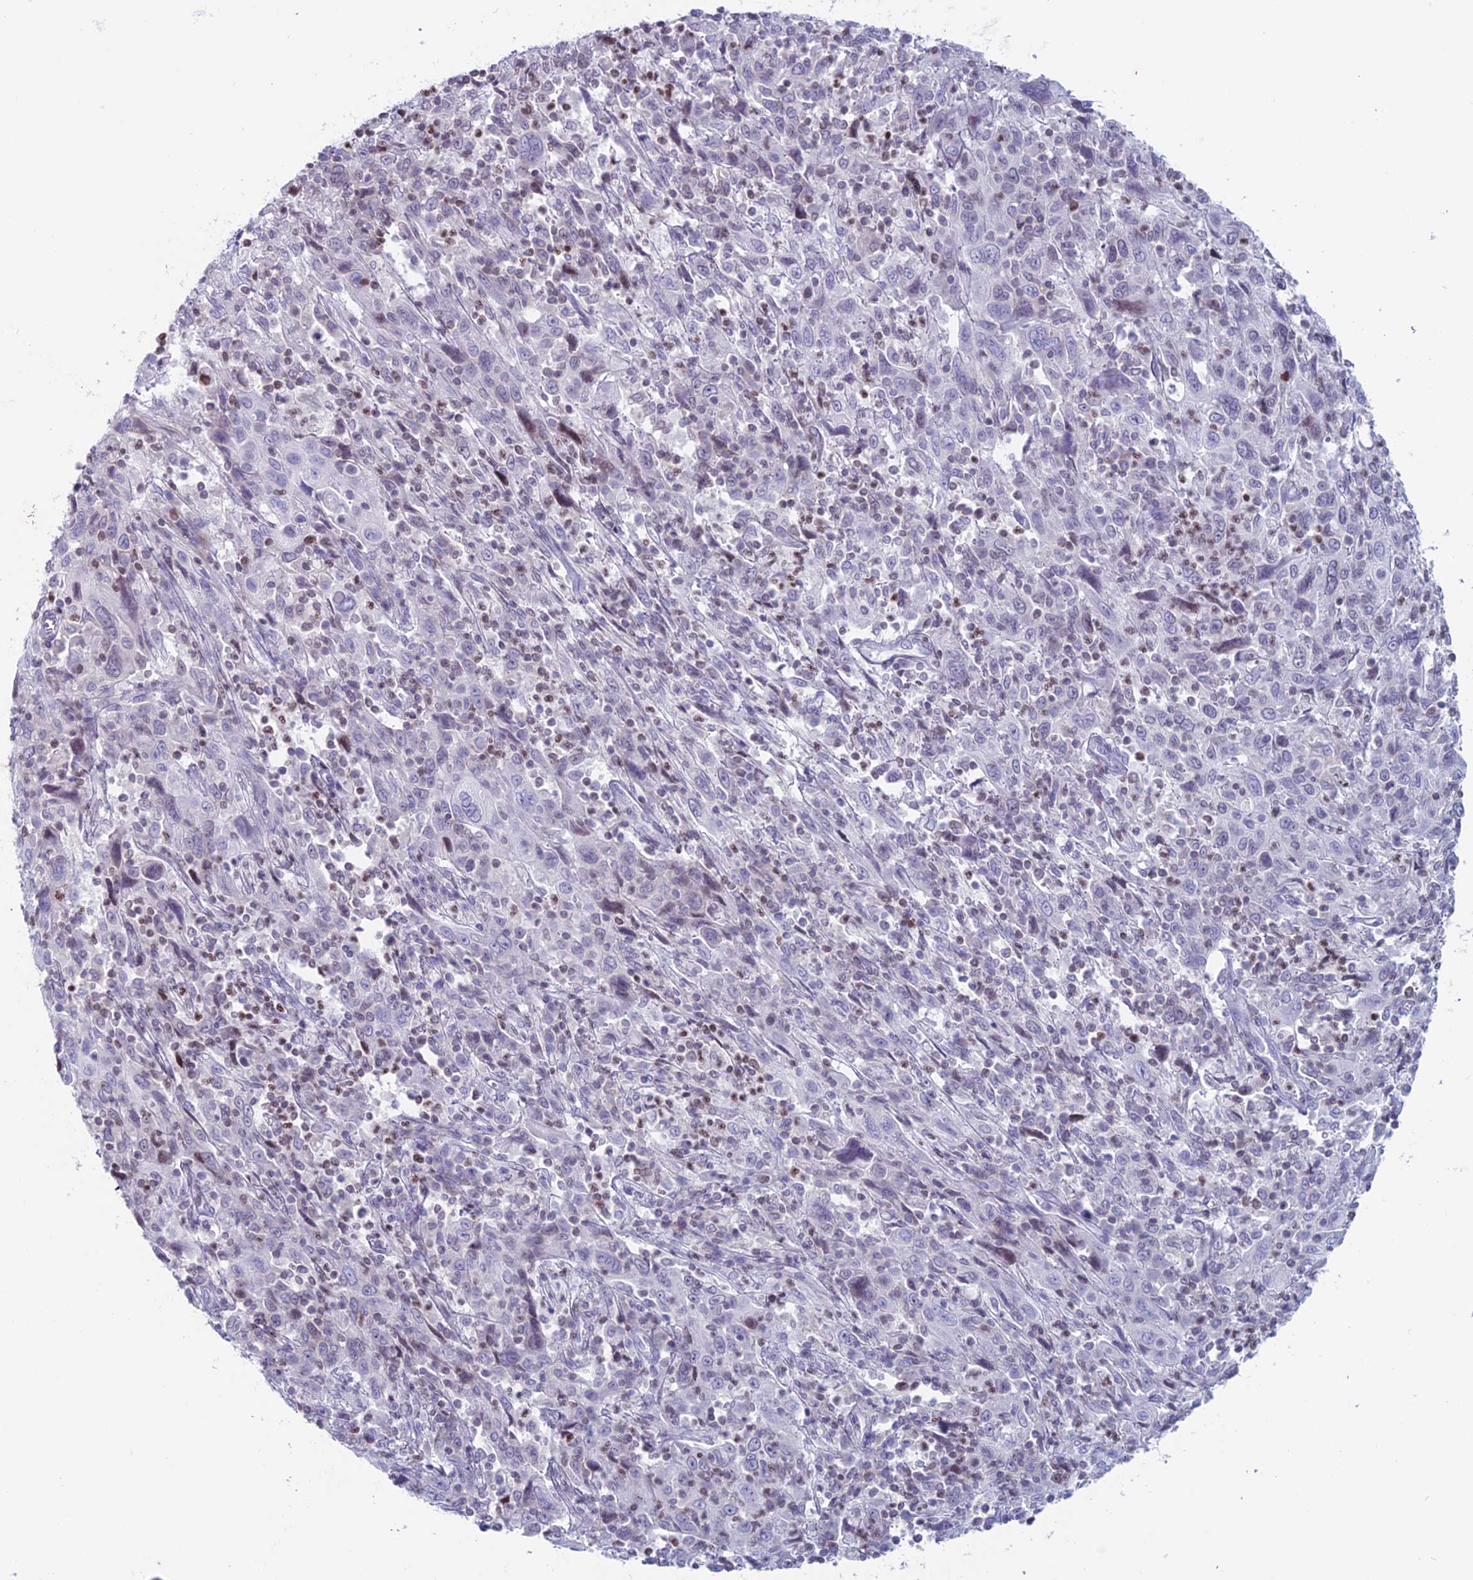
{"staining": {"intensity": "negative", "quantity": "none", "location": "none"}, "tissue": "cervical cancer", "cell_type": "Tumor cells", "image_type": "cancer", "snomed": [{"axis": "morphology", "description": "Squamous cell carcinoma, NOS"}, {"axis": "topography", "description": "Cervix"}], "caption": "High magnification brightfield microscopy of cervical cancer stained with DAB (3,3'-diaminobenzidine) (brown) and counterstained with hematoxylin (blue): tumor cells show no significant positivity.", "gene": "CERS6", "patient": {"sex": "female", "age": 46}}